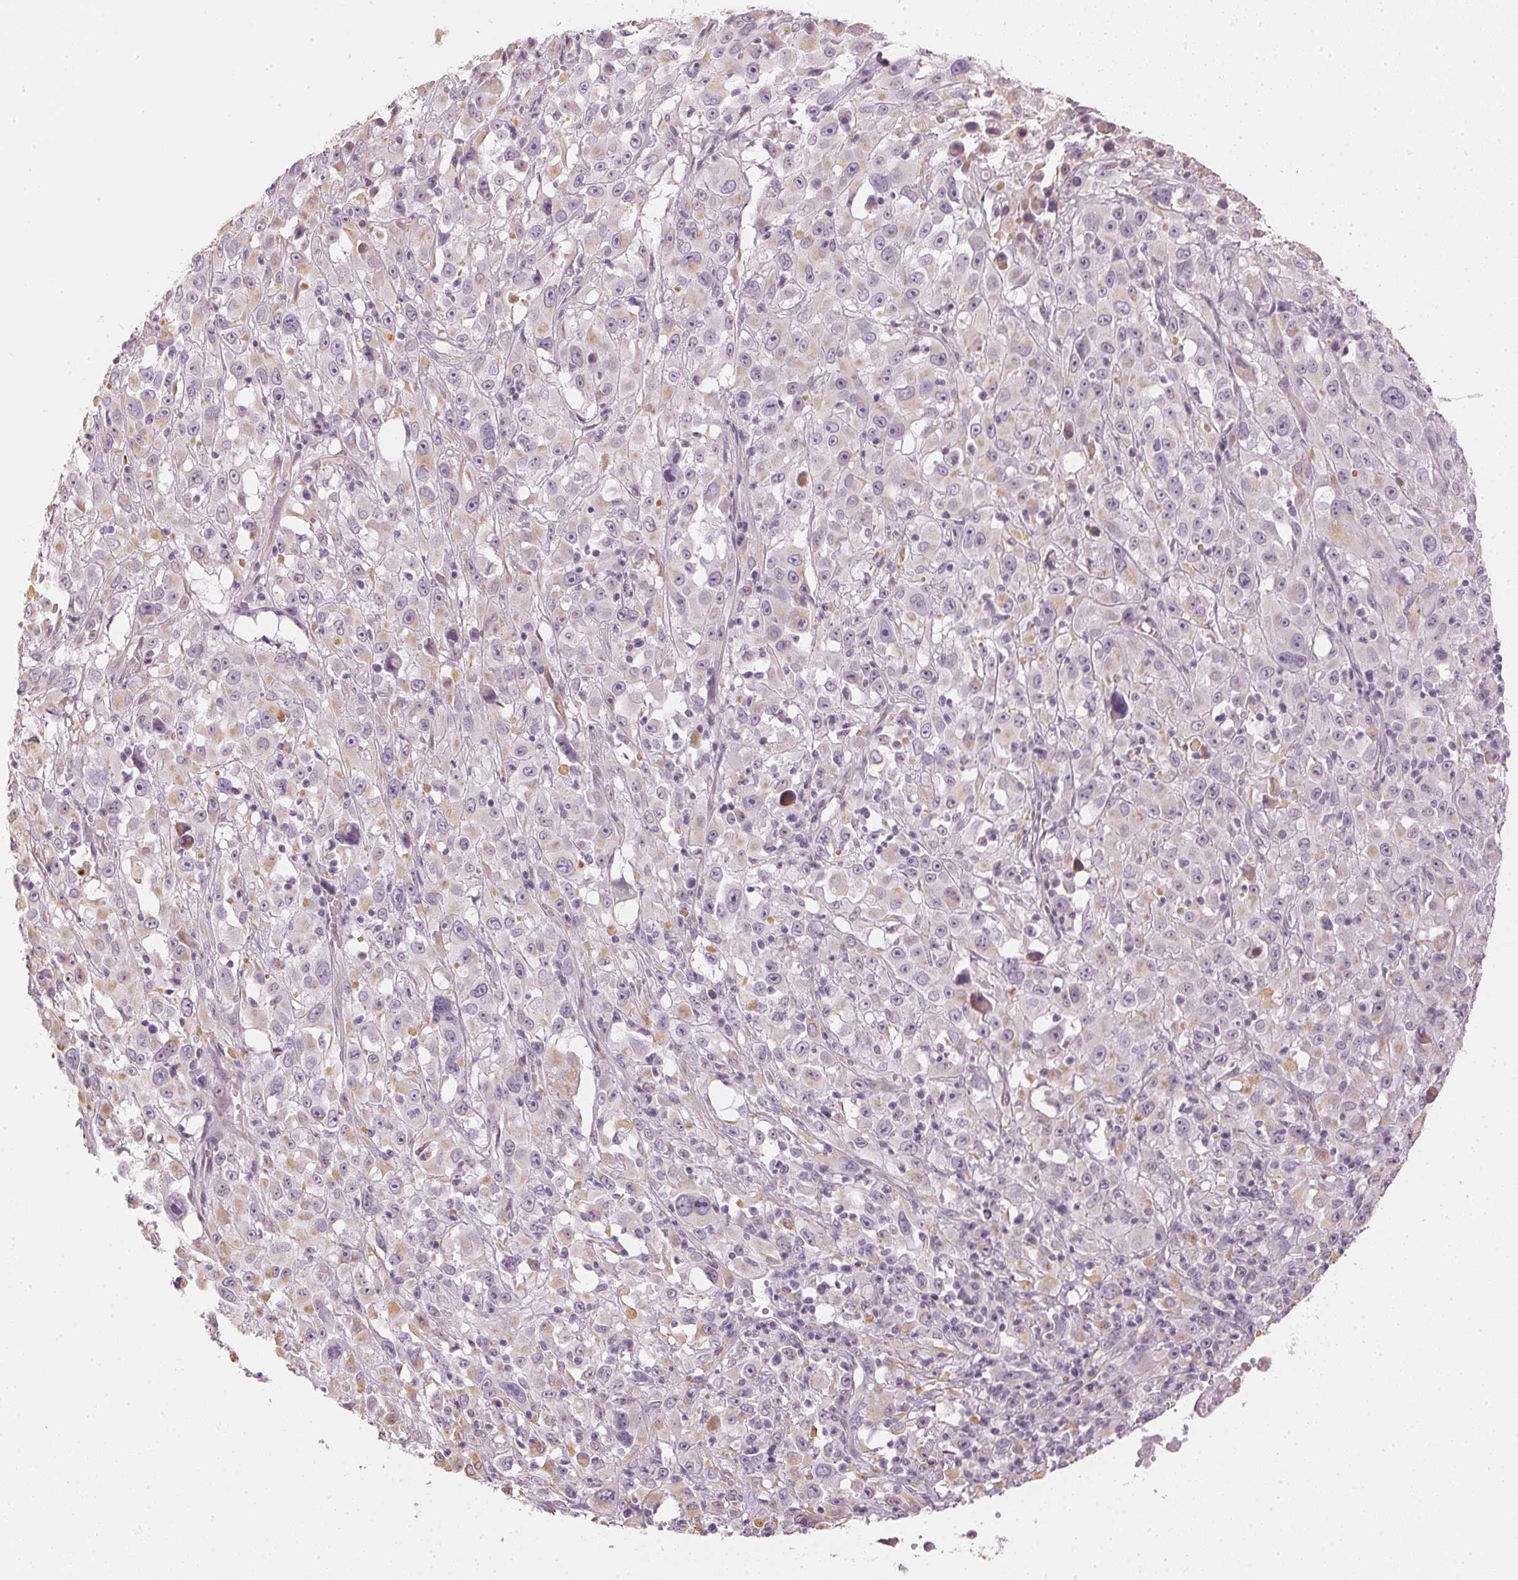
{"staining": {"intensity": "weak", "quantity": "<25%", "location": "cytoplasmic/membranous"}, "tissue": "melanoma", "cell_type": "Tumor cells", "image_type": "cancer", "snomed": [{"axis": "morphology", "description": "Malignant melanoma, Metastatic site"}, {"axis": "topography", "description": "Soft tissue"}], "caption": "Immunohistochemistry (IHC) micrograph of neoplastic tissue: human melanoma stained with DAB shows no significant protein staining in tumor cells. (DAB (3,3'-diaminobenzidine) IHC with hematoxylin counter stain).", "gene": "APLP1", "patient": {"sex": "male", "age": 50}}